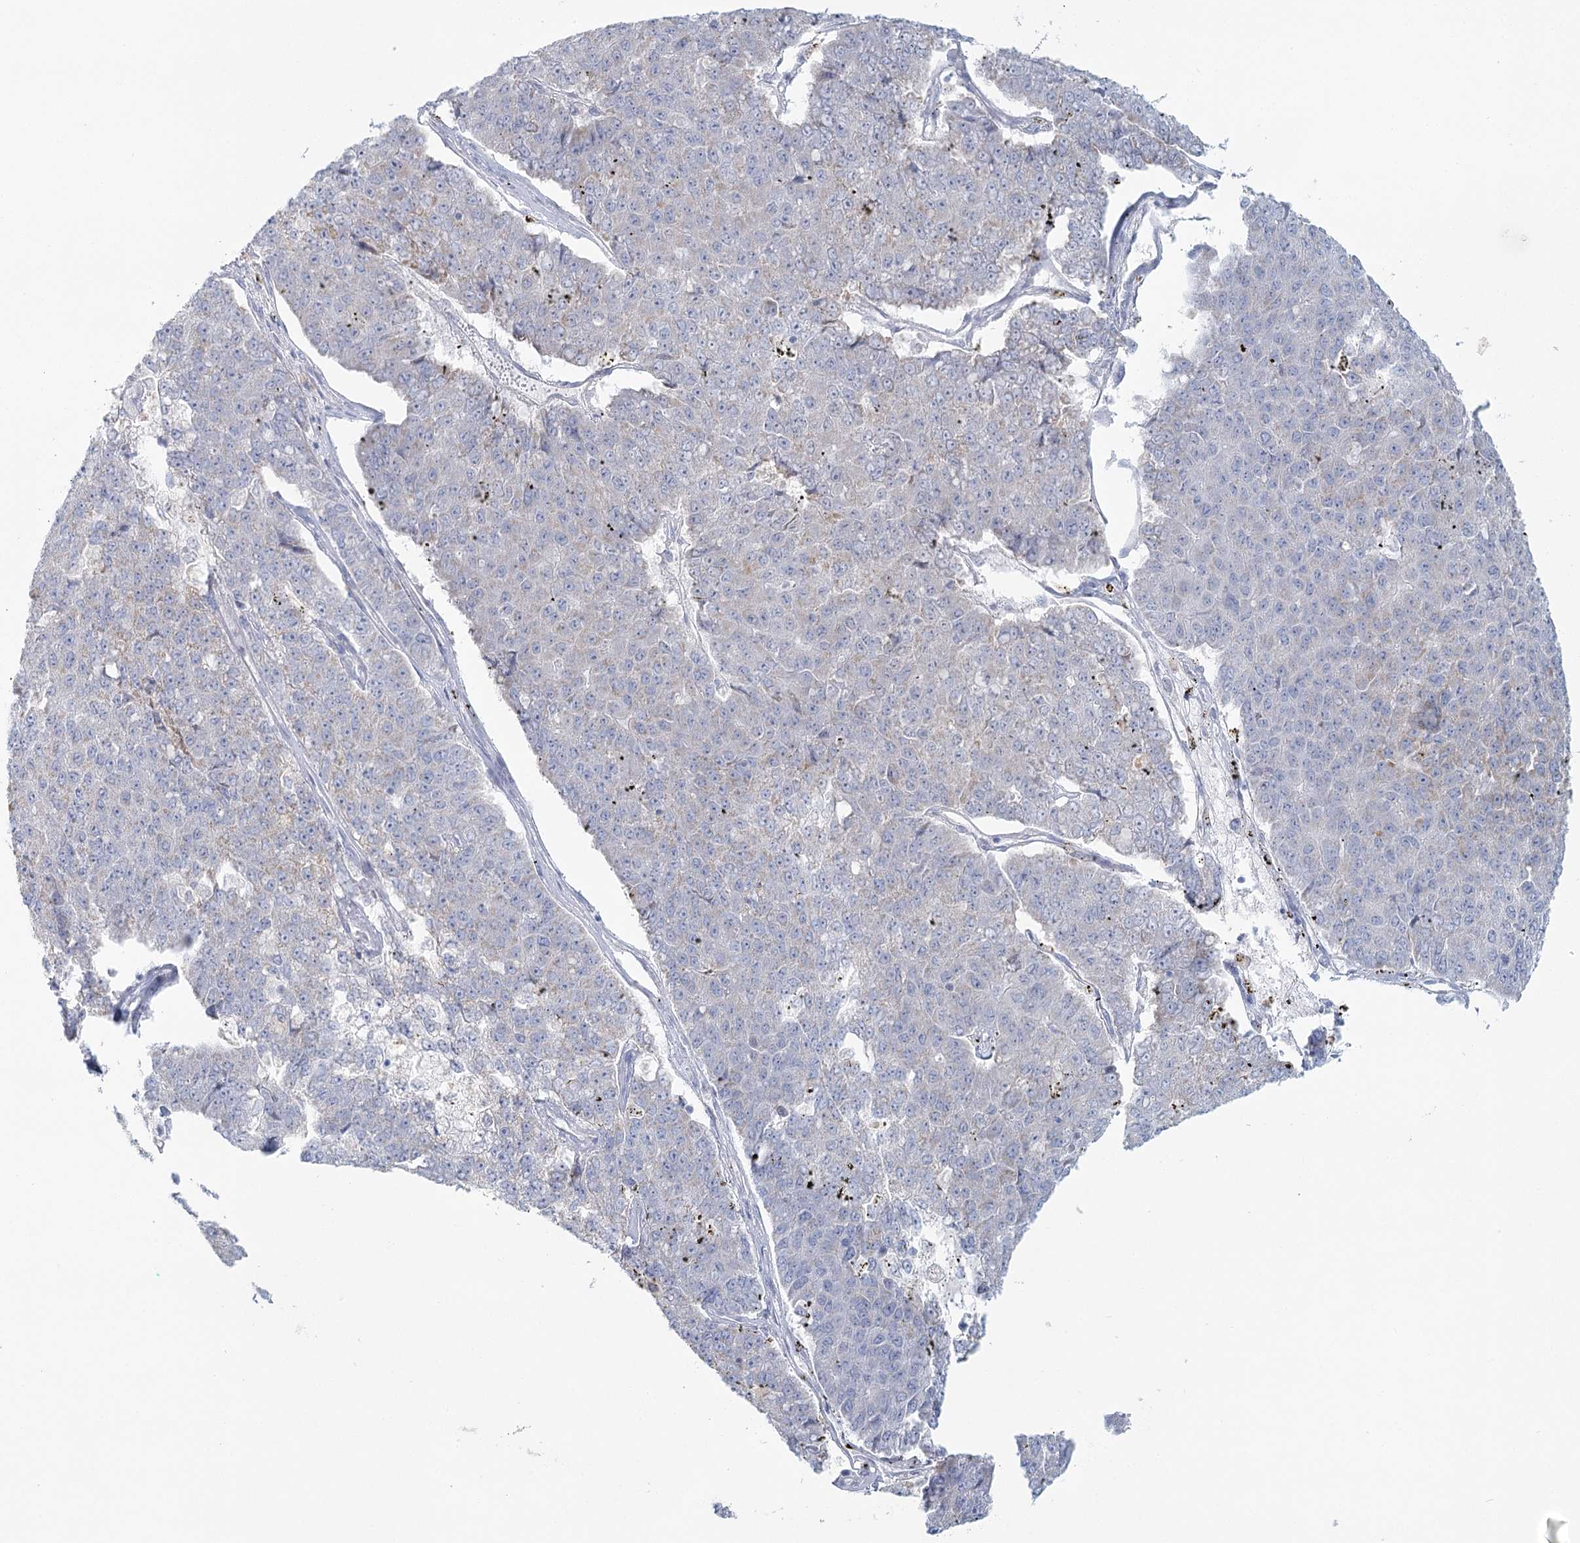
{"staining": {"intensity": "negative", "quantity": "none", "location": "none"}, "tissue": "pancreatic cancer", "cell_type": "Tumor cells", "image_type": "cancer", "snomed": [{"axis": "morphology", "description": "Adenocarcinoma, NOS"}, {"axis": "topography", "description": "Pancreas"}], "caption": "Immunohistochemistry (IHC) photomicrograph of human pancreatic cancer stained for a protein (brown), which reveals no staining in tumor cells.", "gene": "BPHL", "patient": {"sex": "male", "age": 50}}